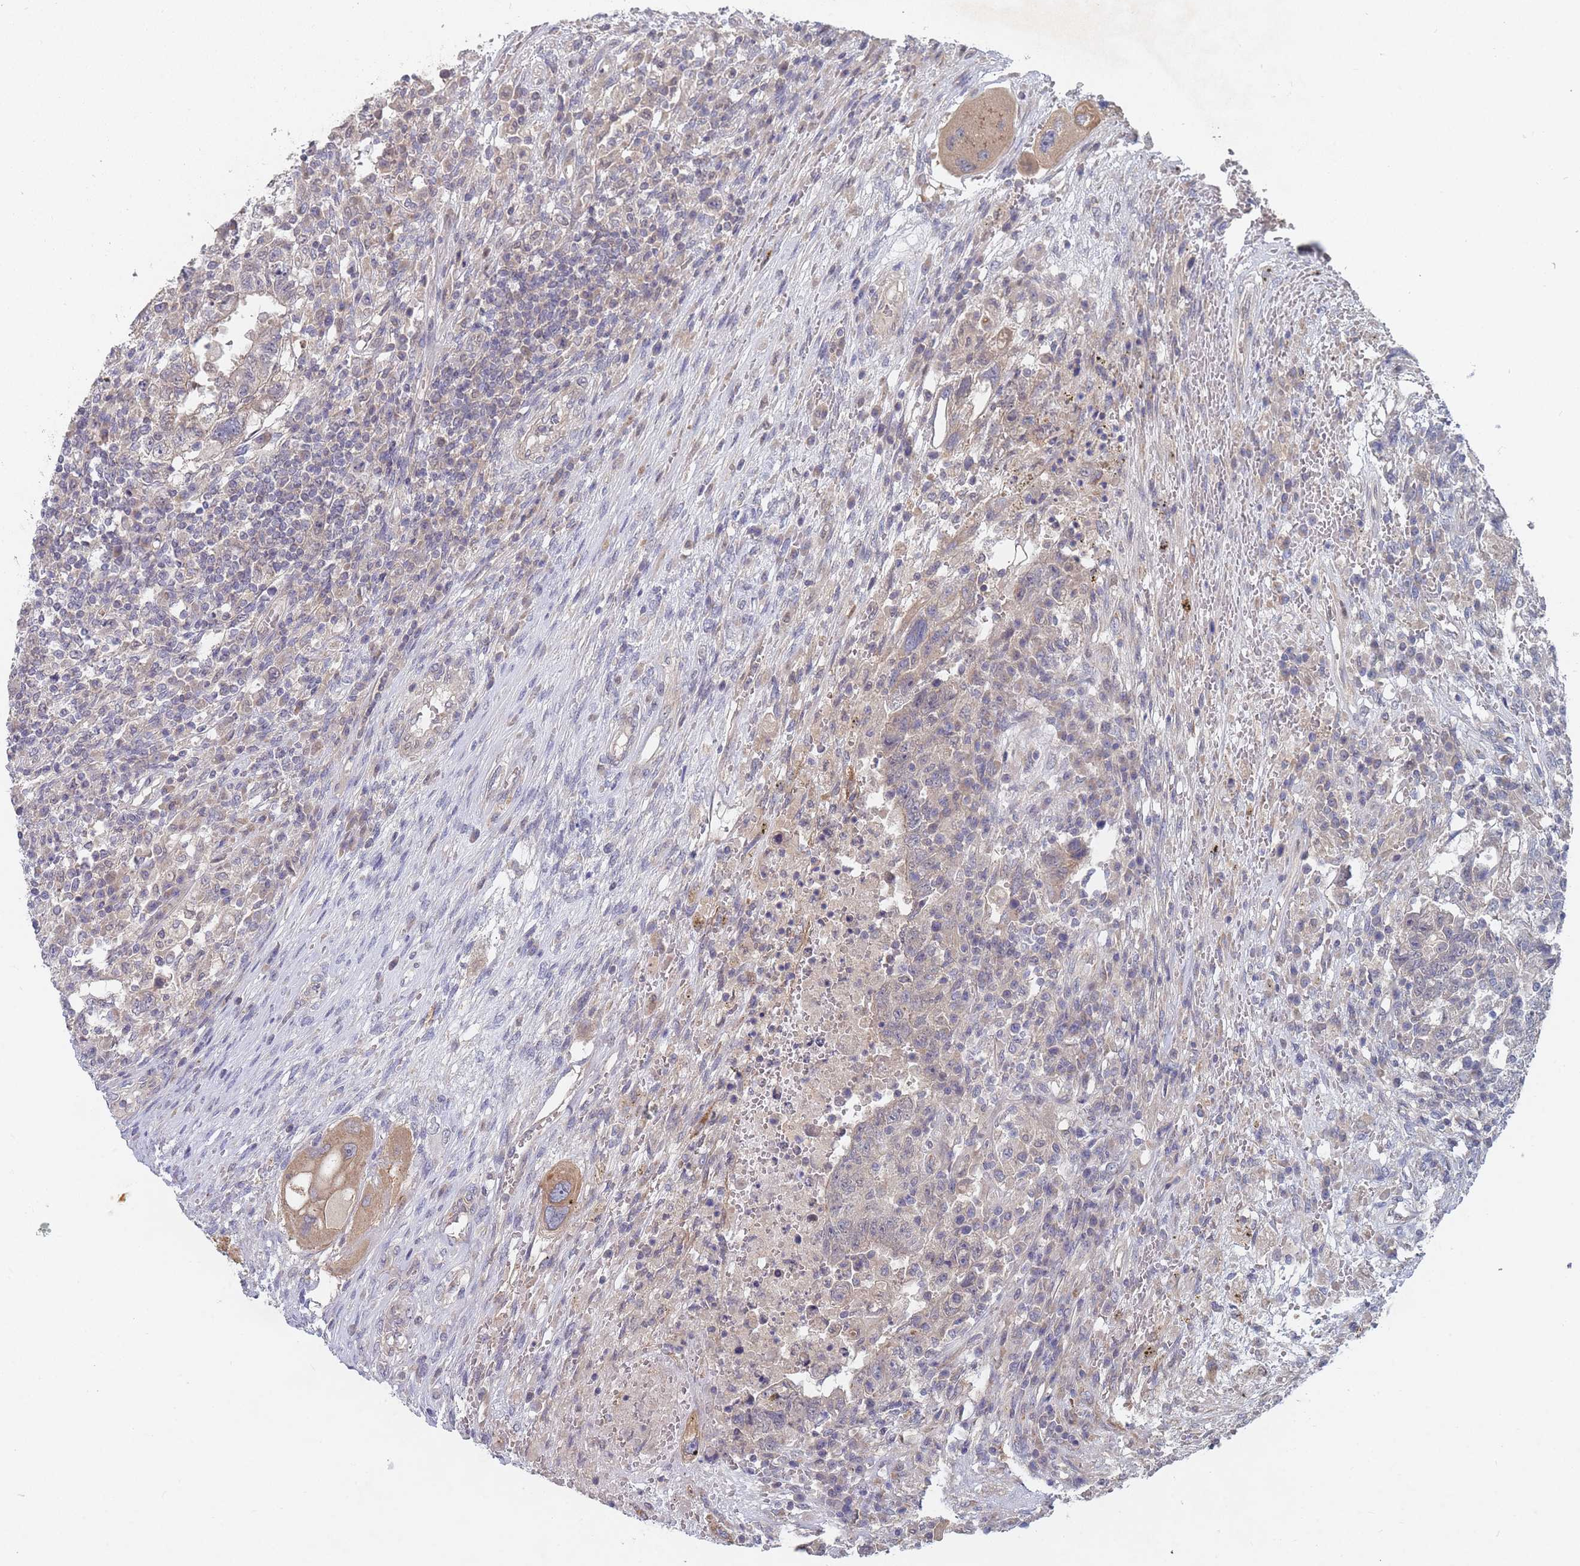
{"staining": {"intensity": "weak", "quantity": "<25%", "location": "cytoplasmic/membranous"}, "tissue": "testis cancer", "cell_type": "Tumor cells", "image_type": "cancer", "snomed": [{"axis": "morphology", "description": "Carcinoma, Embryonal, NOS"}, {"axis": "topography", "description": "Testis"}], "caption": "The histopathology image demonstrates no staining of tumor cells in testis cancer.", "gene": "SLC35F5", "patient": {"sex": "male", "age": 26}}